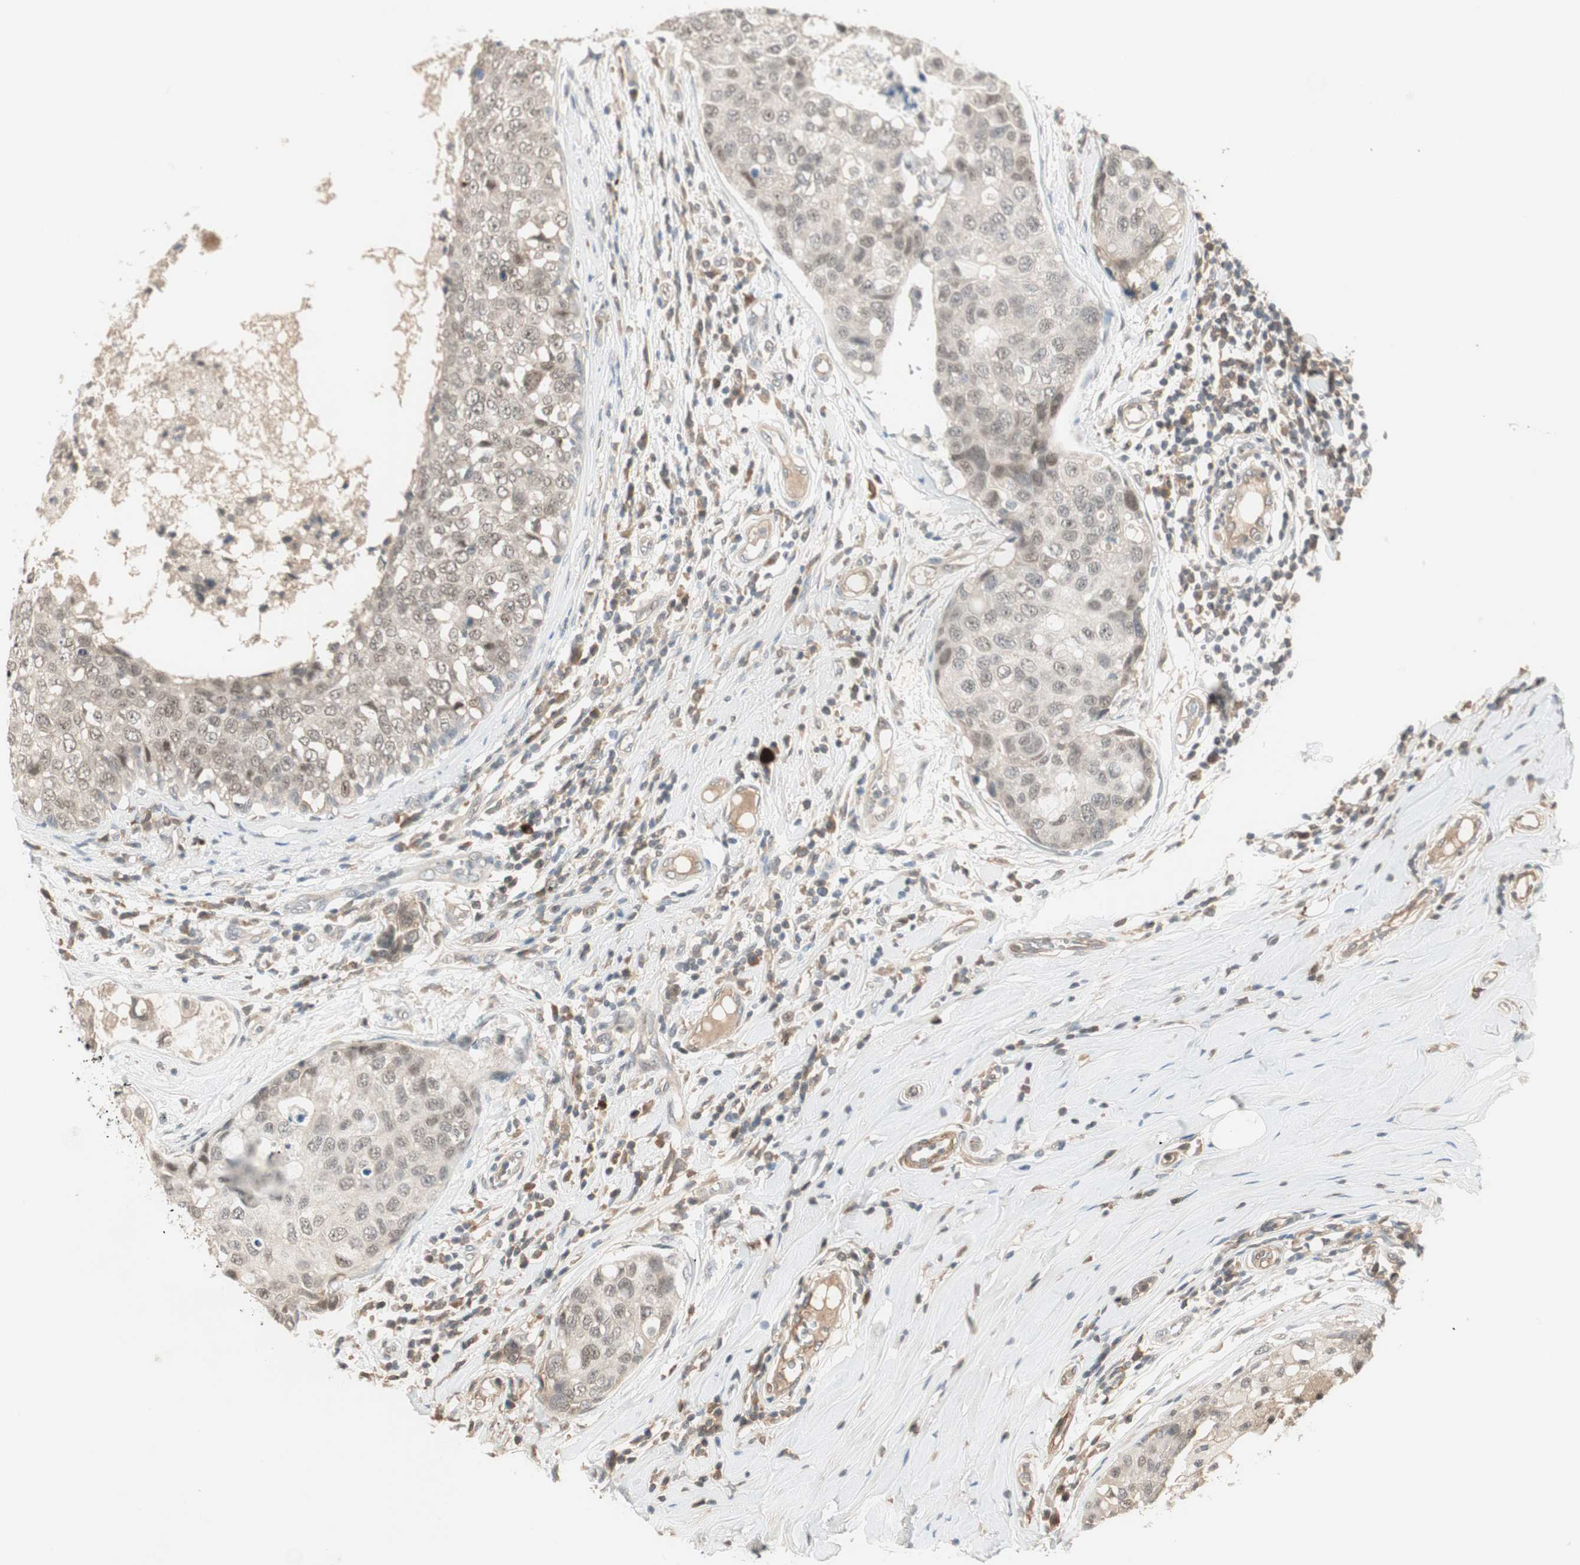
{"staining": {"intensity": "weak", "quantity": "25%-75%", "location": "cytoplasmic/membranous,nuclear"}, "tissue": "breast cancer", "cell_type": "Tumor cells", "image_type": "cancer", "snomed": [{"axis": "morphology", "description": "Duct carcinoma"}, {"axis": "topography", "description": "Breast"}], "caption": "Breast intraductal carcinoma stained for a protein shows weak cytoplasmic/membranous and nuclear positivity in tumor cells.", "gene": "RNGTT", "patient": {"sex": "female", "age": 27}}